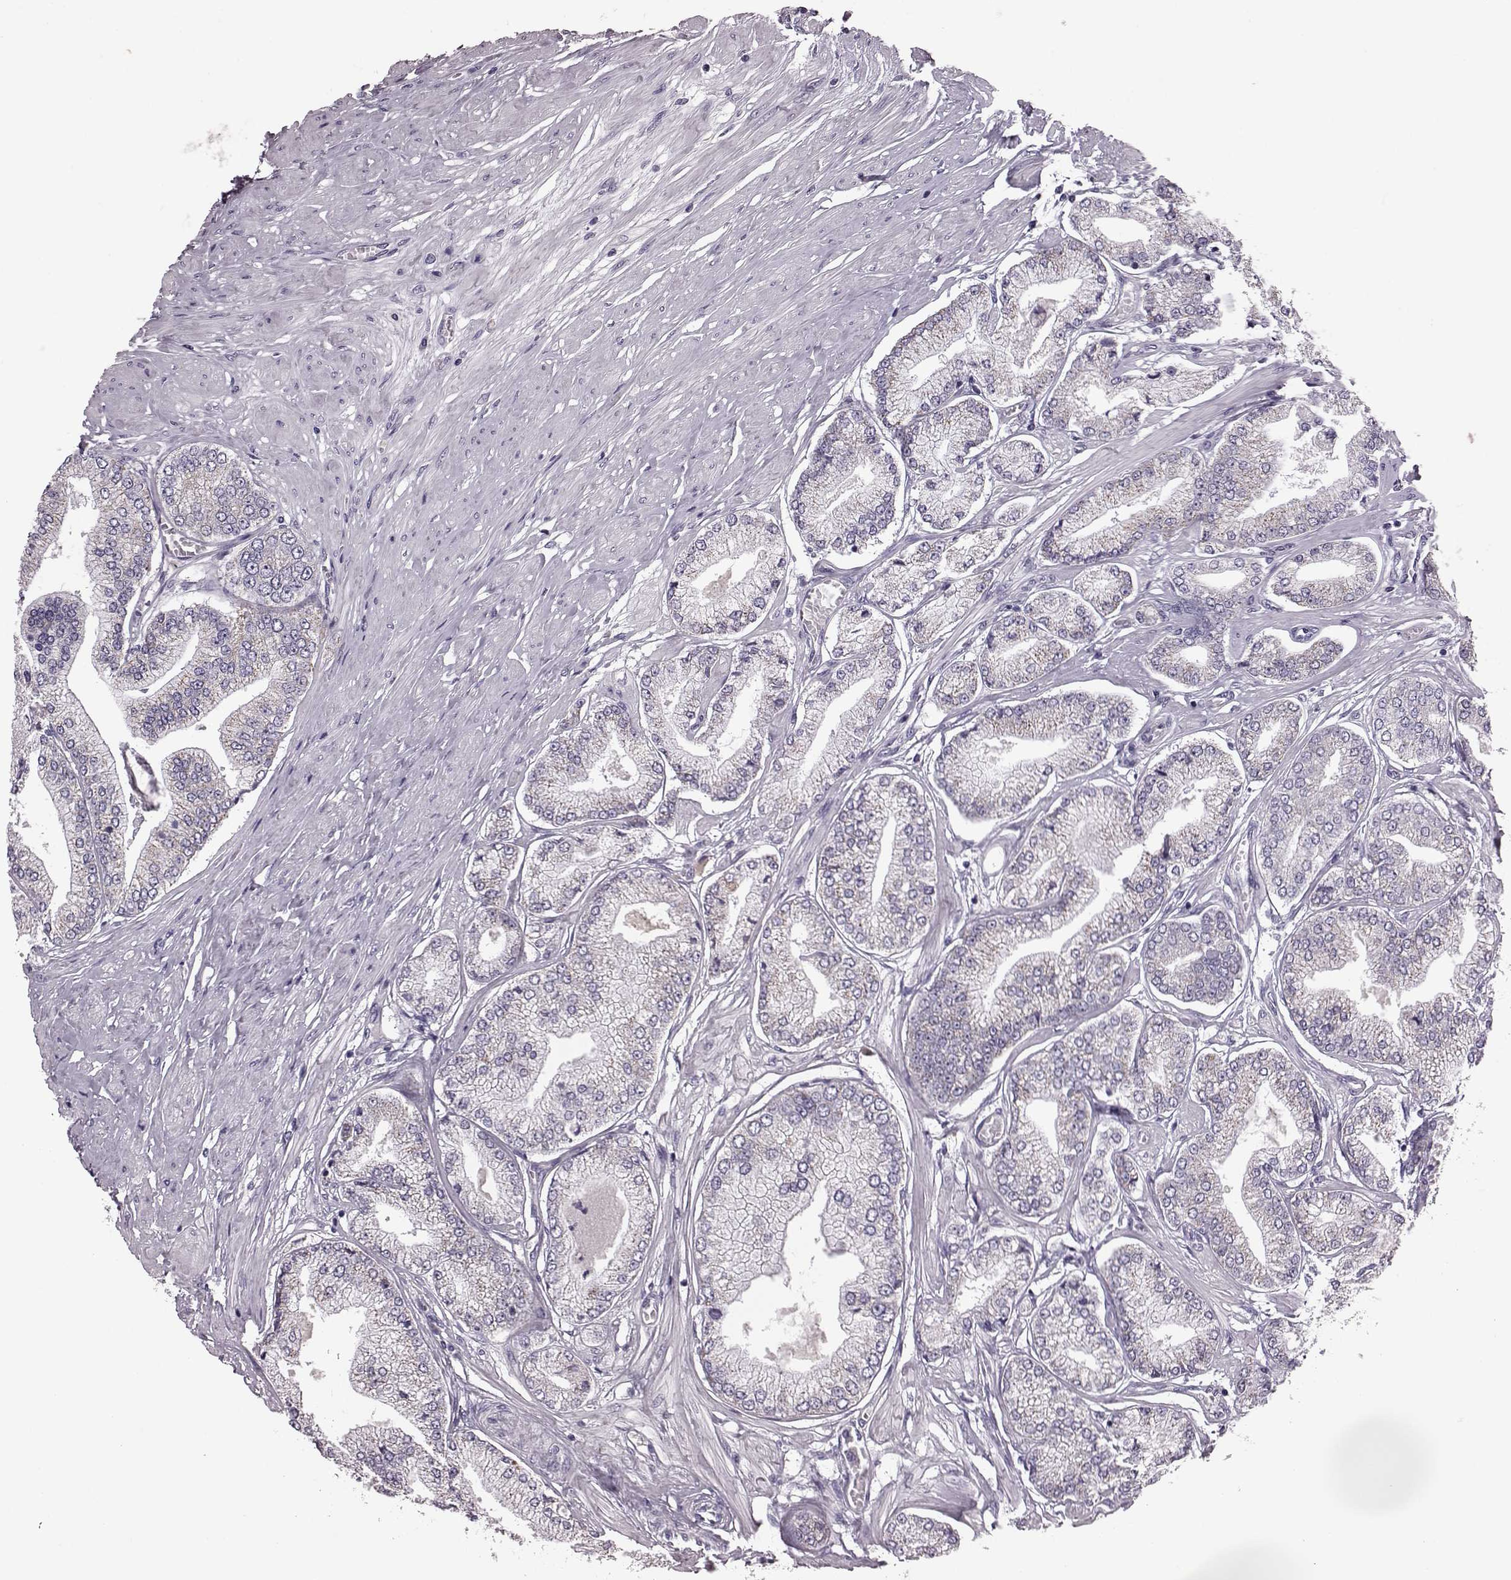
{"staining": {"intensity": "weak", "quantity": ">75%", "location": "cytoplasmic/membranous"}, "tissue": "prostate cancer", "cell_type": "Tumor cells", "image_type": "cancer", "snomed": [{"axis": "morphology", "description": "Adenocarcinoma, Low grade"}, {"axis": "topography", "description": "Prostate"}], "caption": "IHC of prostate cancer displays low levels of weak cytoplasmic/membranous expression in approximately >75% of tumor cells.", "gene": "RIMS2", "patient": {"sex": "male", "age": 55}}